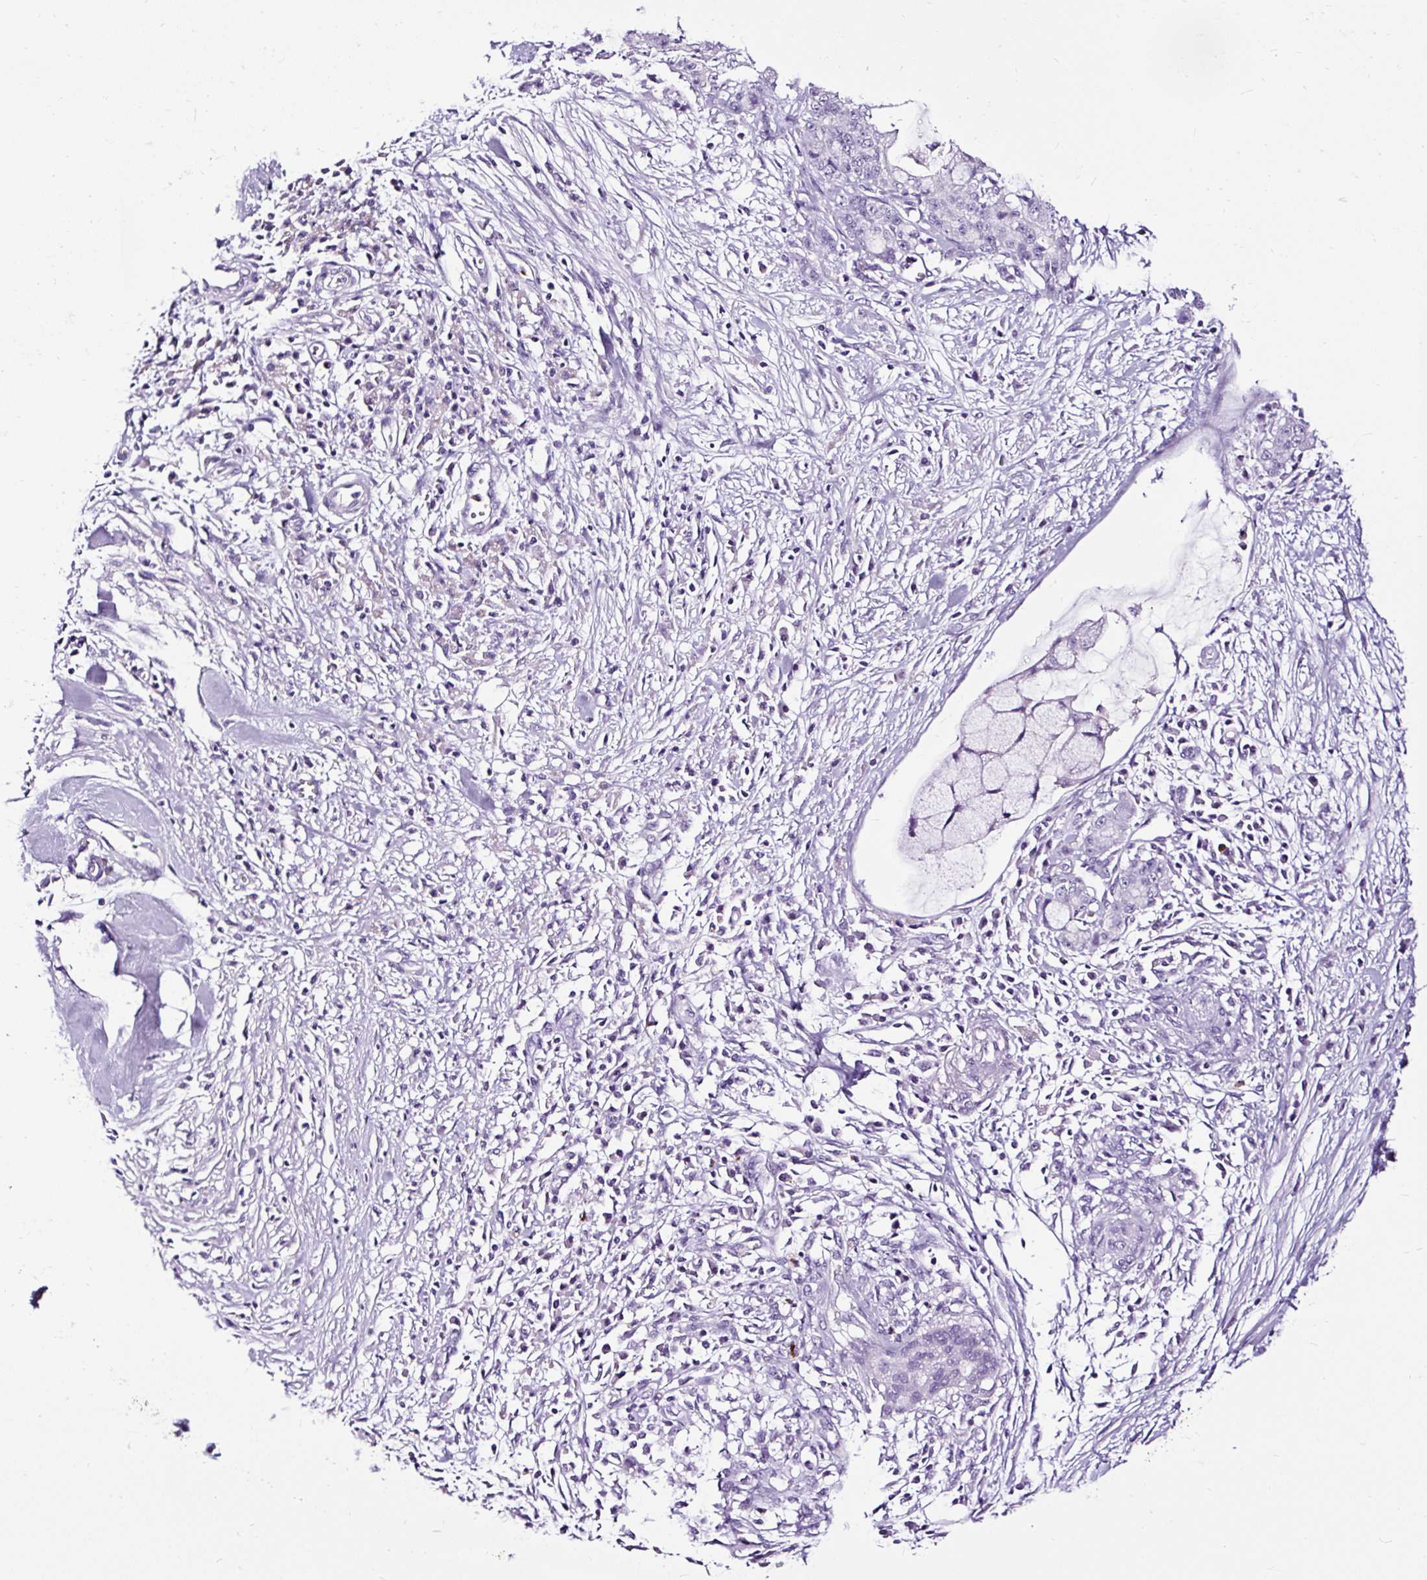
{"staining": {"intensity": "negative", "quantity": "none", "location": "none"}, "tissue": "pancreatic cancer", "cell_type": "Tumor cells", "image_type": "cancer", "snomed": [{"axis": "morphology", "description": "Adenocarcinoma, NOS"}, {"axis": "topography", "description": "Pancreas"}], "caption": "Adenocarcinoma (pancreatic) stained for a protein using IHC reveals no staining tumor cells.", "gene": "SLC7A8", "patient": {"sex": "female", "age": 73}}